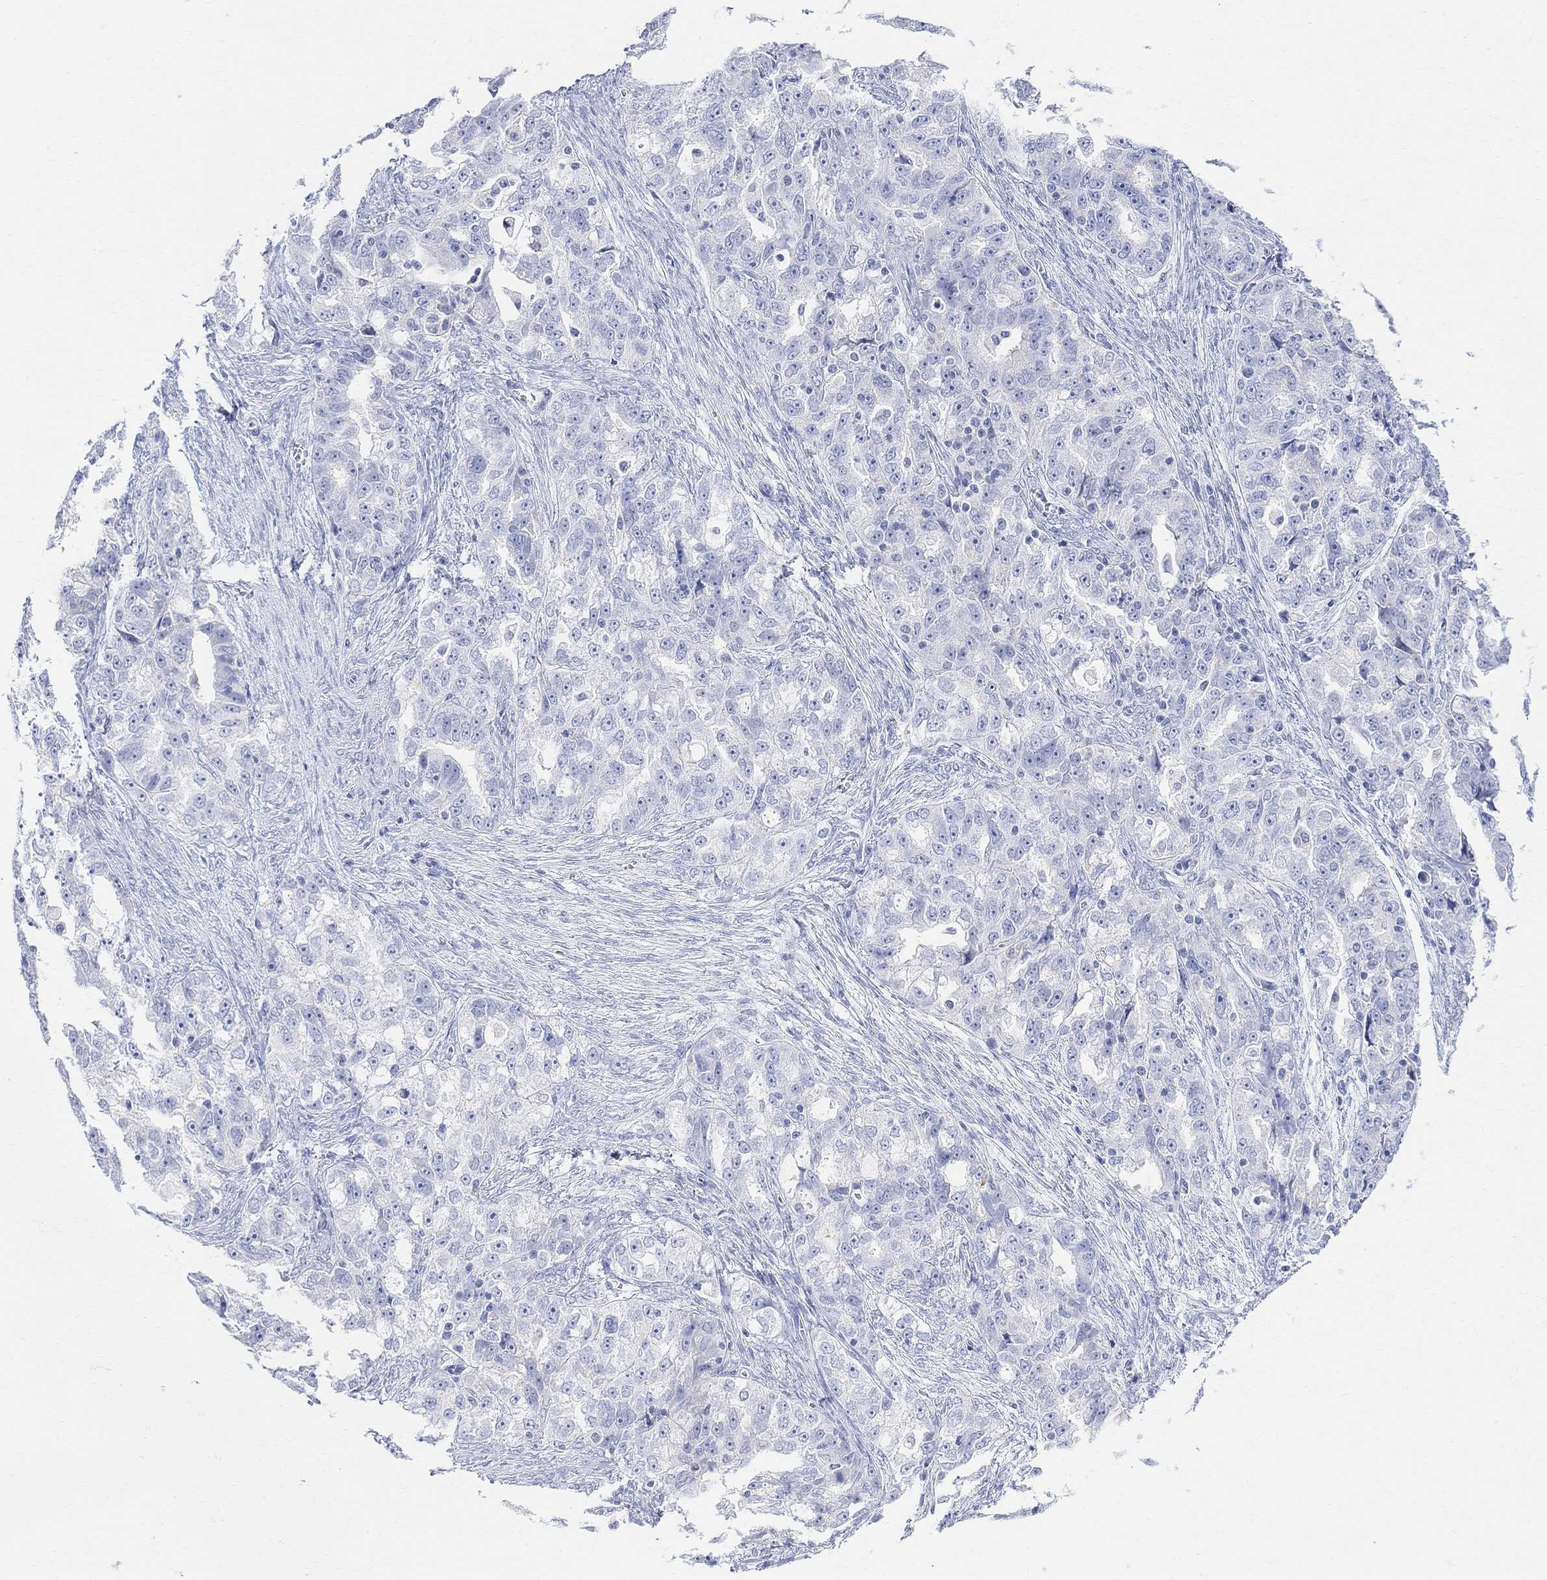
{"staining": {"intensity": "negative", "quantity": "none", "location": "none"}, "tissue": "ovarian cancer", "cell_type": "Tumor cells", "image_type": "cancer", "snomed": [{"axis": "morphology", "description": "Cystadenocarcinoma, serous, NOS"}, {"axis": "topography", "description": "Ovary"}], "caption": "The immunohistochemistry (IHC) image has no significant positivity in tumor cells of ovarian cancer tissue.", "gene": "RETNLB", "patient": {"sex": "female", "age": 51}}